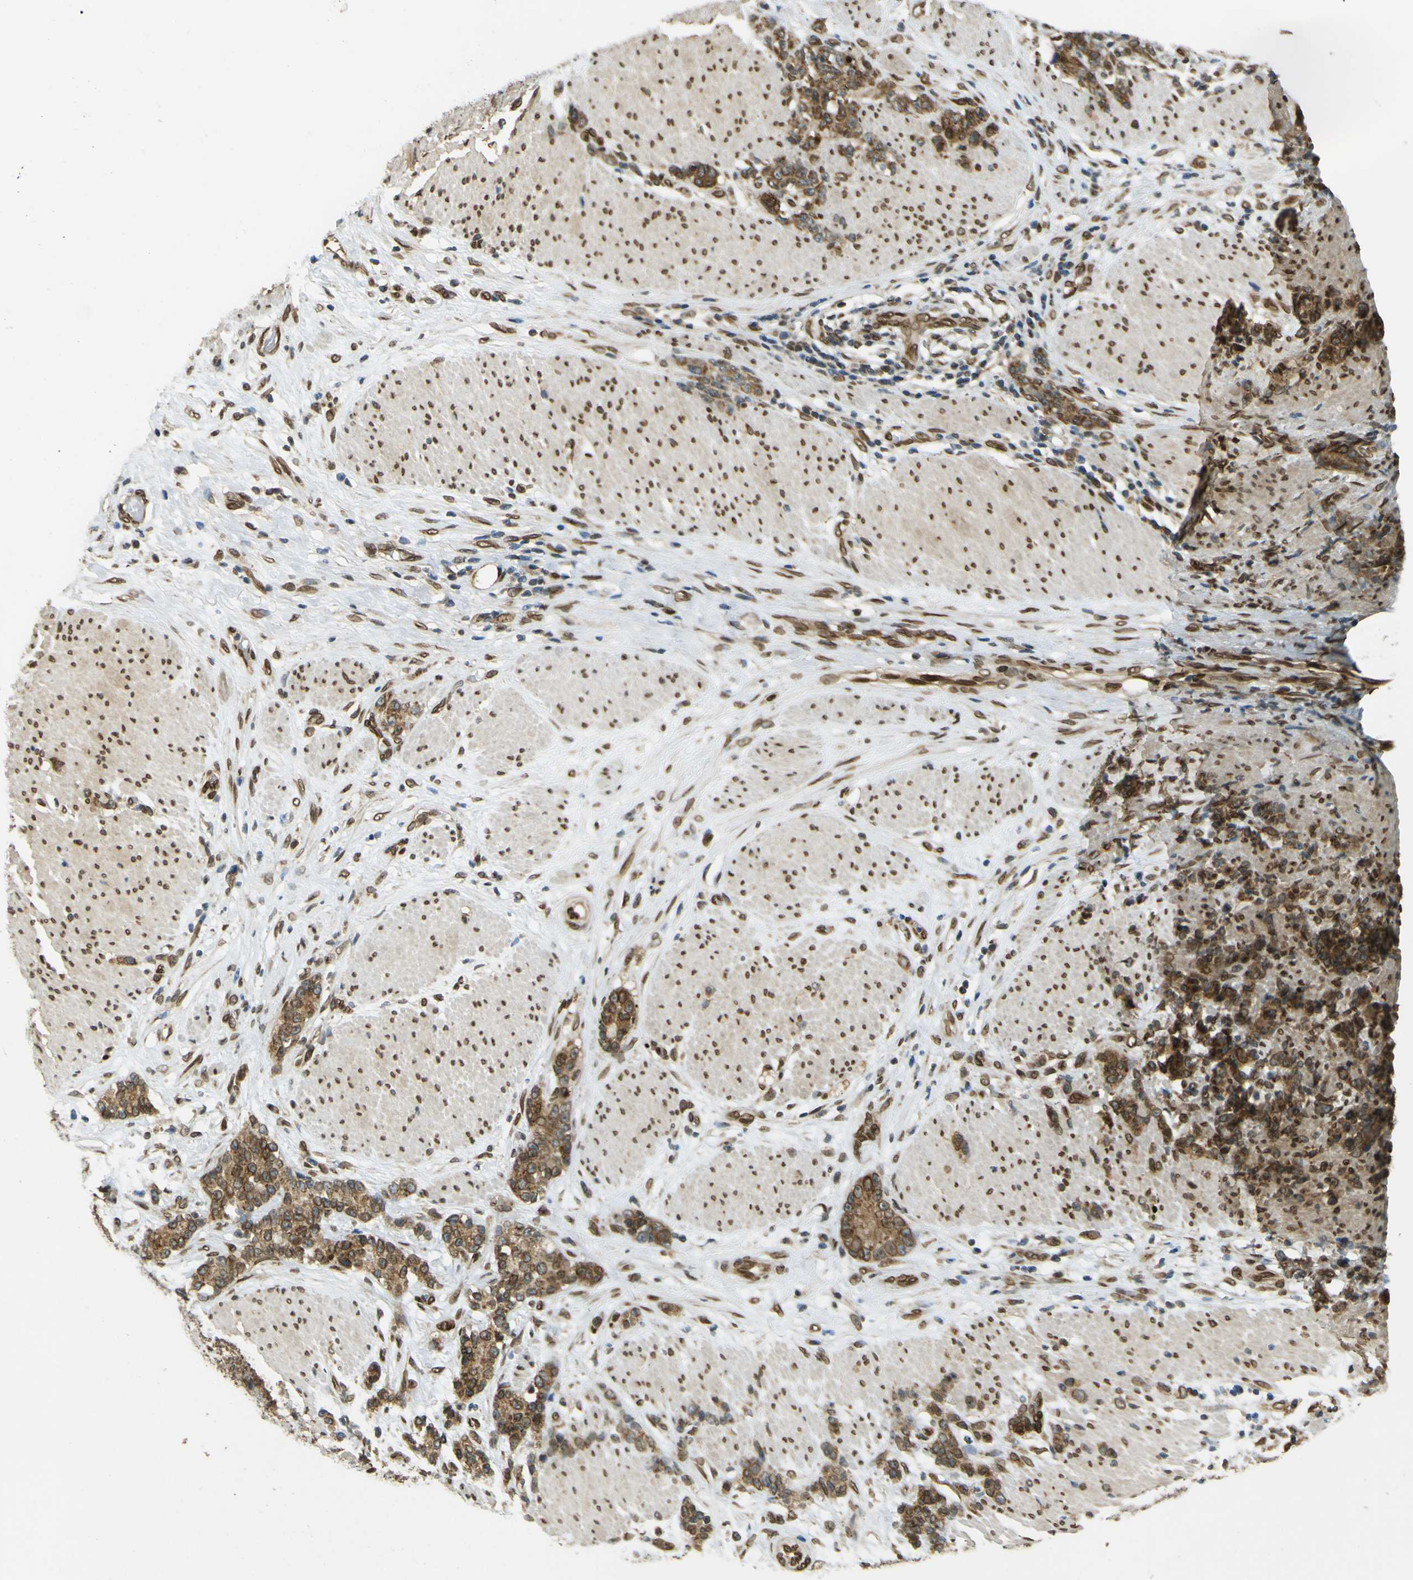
{"staining": {"intensity": "moderate", "quantity": ">75%", "location": "cytoplasmic/membranous,nuclear"}, "tissue": "stomach cancer", "cell_type": "Tumor cells", "image_type": "cancer", "snomed": [{"axis": "morphology", "description": "Adenocarcinoma, NOS"}, {"axis": "topography", "description": "Stomach, lower"}], "caption": "Immunohistochemical staining of human adenocarcinoma (stomach) displays moderate cytoplasmic/membranous and nuclear protein staining in about >75% of tumor cells.", "gene": "GALNT1", "patient": {"sex": "male", "age": 88}}